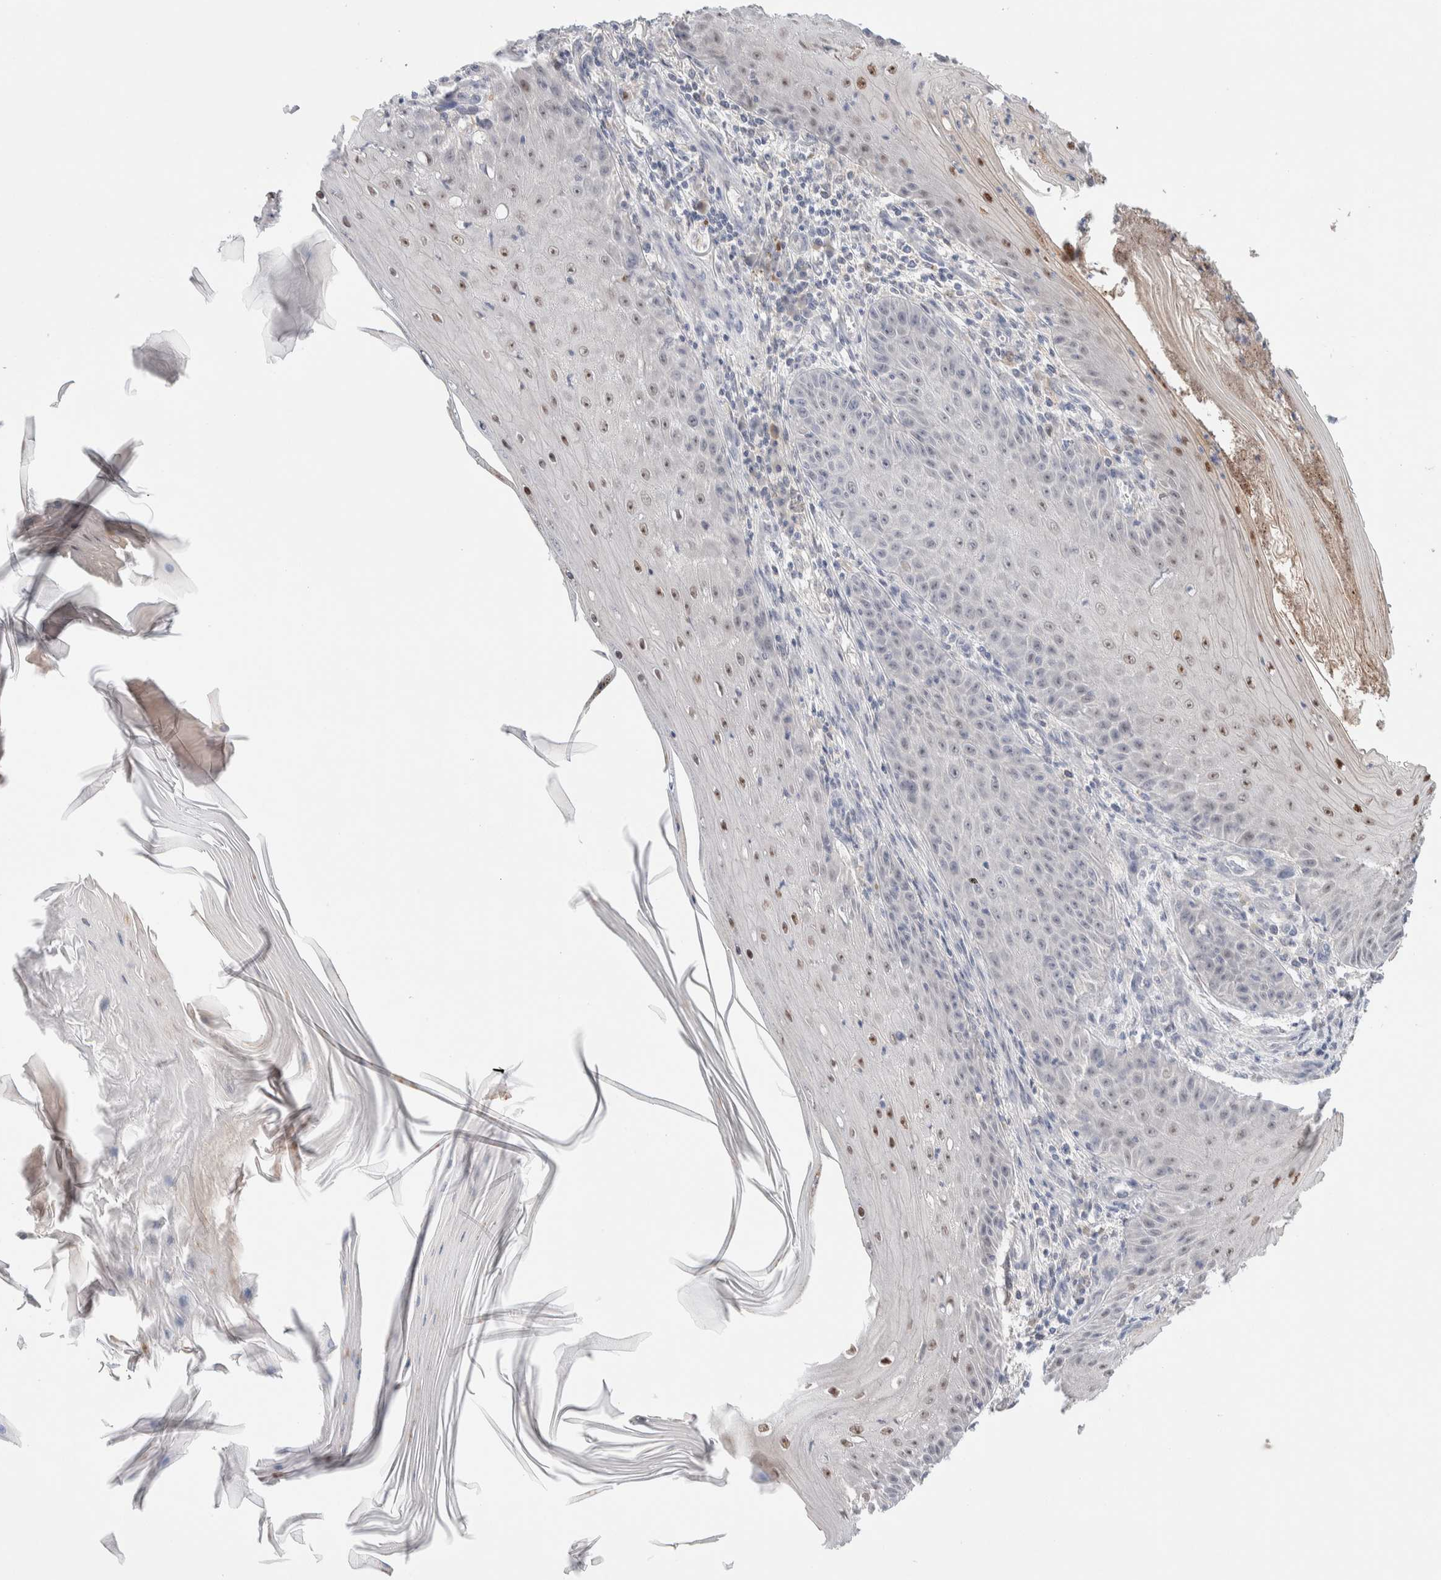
{"staining": {"intensity": "moderate", "quantity": "<25%", "location": "nuclear"}, "tissue": "skin cancer", "cell_type": "Tumor cells", "image_type": "cancer", "snomed": [{"axis": "morphology", "description": "Squamous cell carcinoma, NOS"}, {"axis": "topography", "description": "Skin"}], "caption": "Immunohistochemical staining of human skin squamous cell carcinoma displays moderate nuclear protein positivity in about <25% of tumor cells.", "gene": "DNAJB6", "patient": {"sex": "female", "age": 73}}